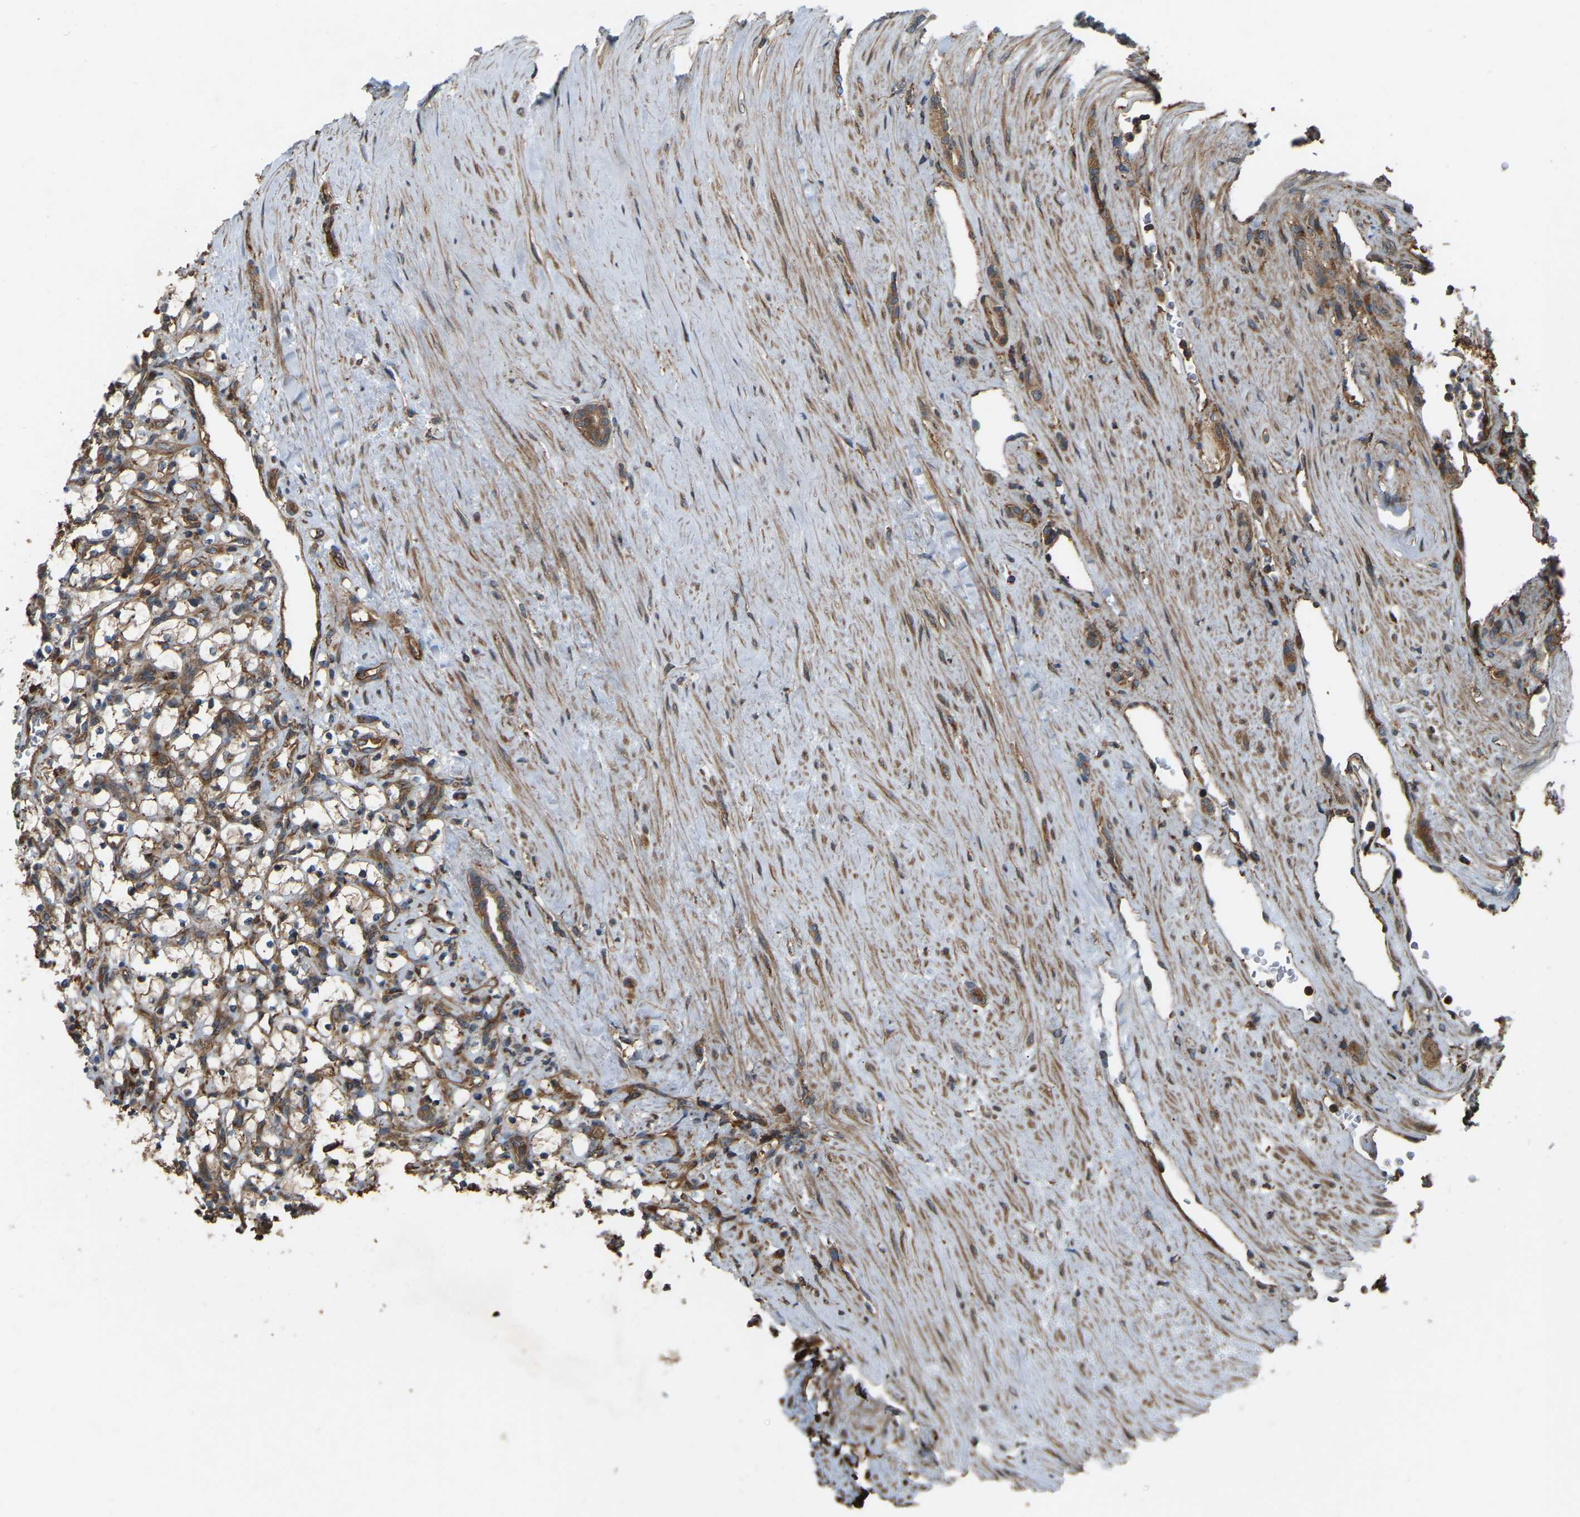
{"staining": {"intensity": "moderate", "quantity": ">75%", "location": "cytoplasmic/membranous"}, "tissue": "renal cancer", "cell_type": "Tumor cells", "image_type": "cancer", "snomed": [{"axis": "morphology", "description": "Adenocarcinoma, NOS"}, {"axis": "topography", "description": "Kidney"}], "caption": "Renal adenocarcinoma was stained to show a protein in brown. There is medium levels of moderate cytoplasmic/membranous positivity in about >75% of tumor cells.", "gene": "SAMD9L", "patient": {"sex": "female", "age": 69}}